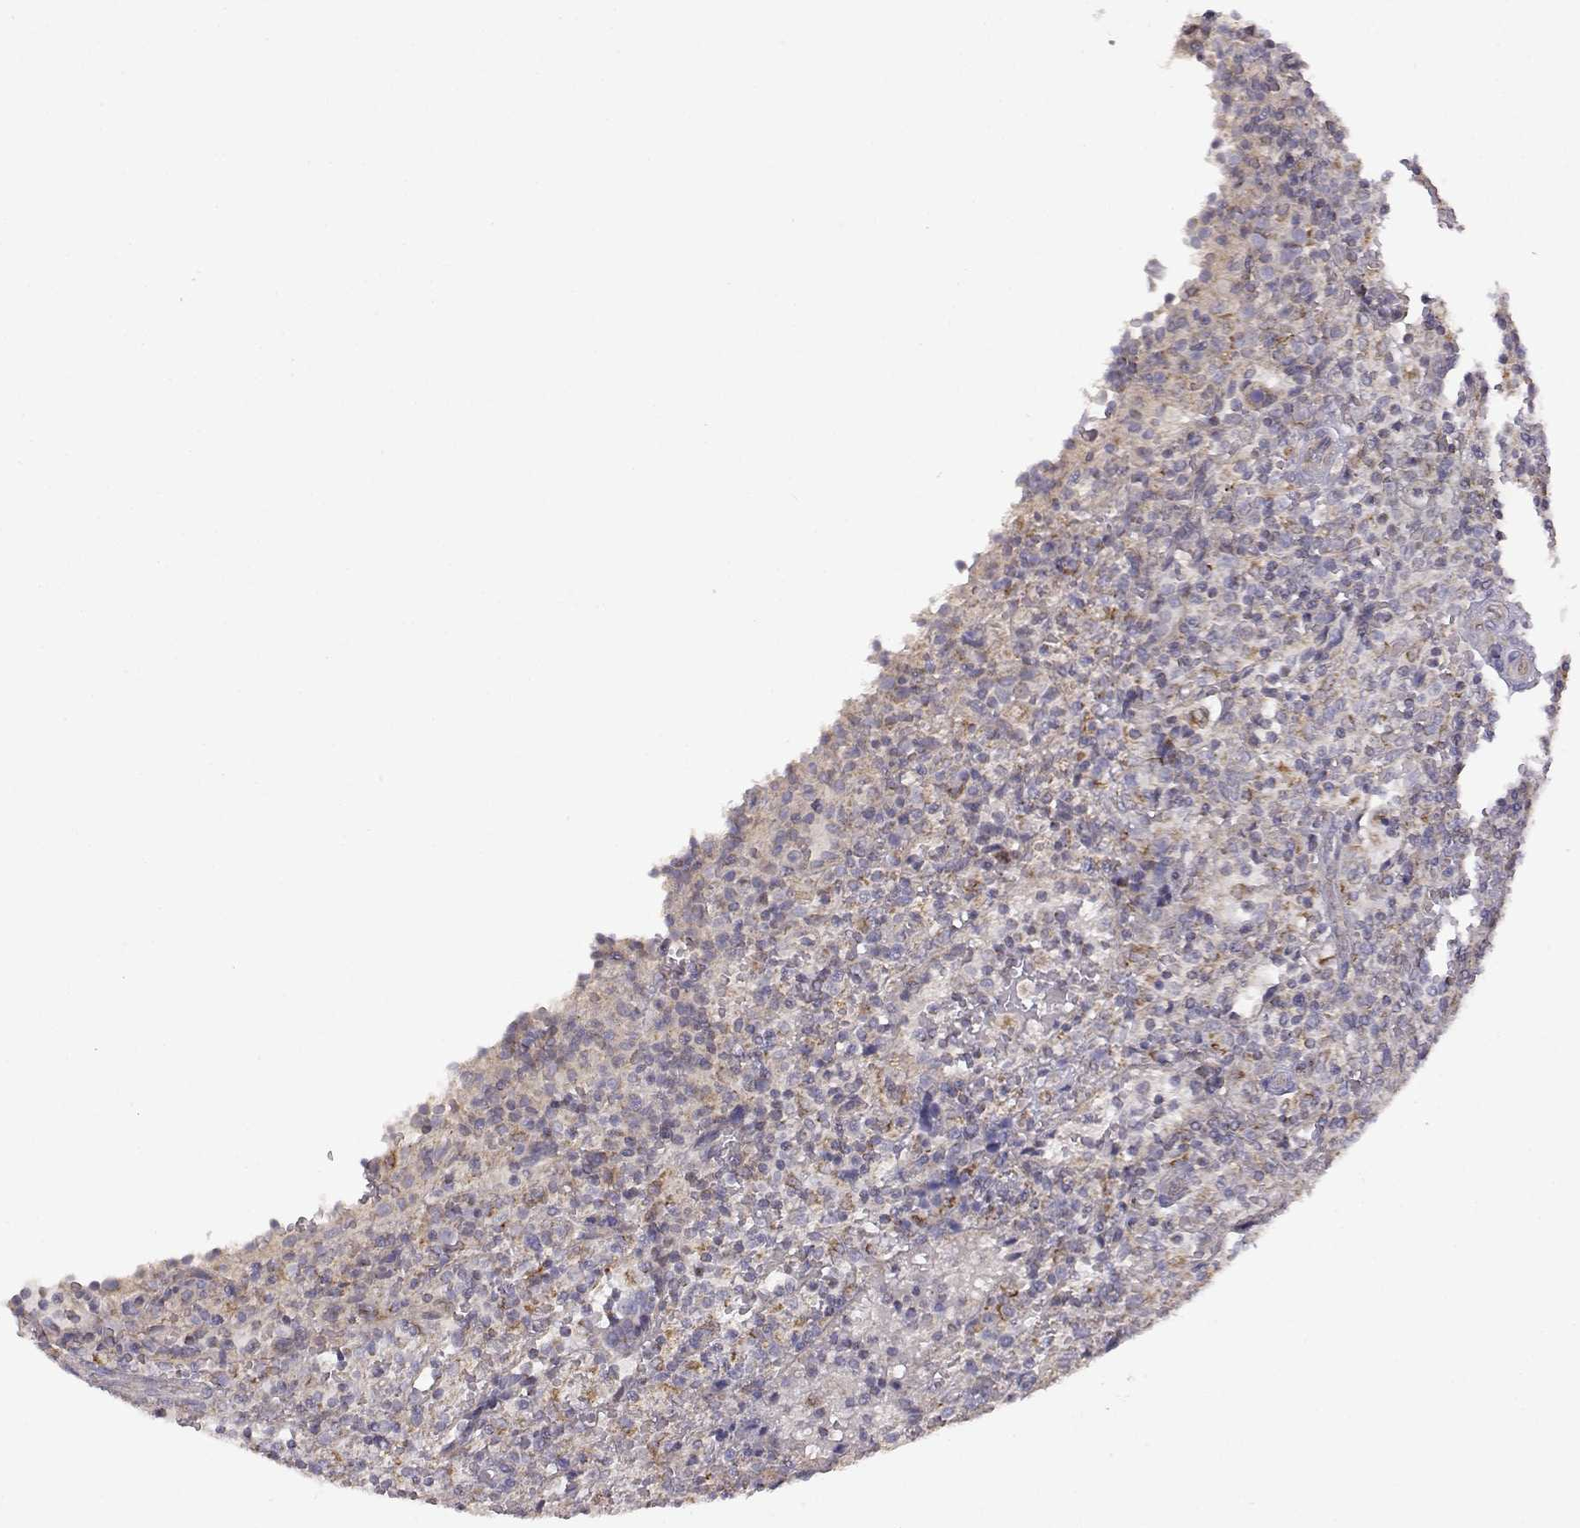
{"staining": {"intensity": "moderate", "quantity": "<25%", "location": "cytoplasmic/membranous"}, "tissue": "lymphoma", "cell_type": "Tumor cells", "image_type": "cancer", "snomed": [{"axis": "morphology", "description": "Malignant lymphoma, non-Hodgkin's type, Low grade"}, {"axis": "topography", "description": "Spleen"}], "caption": "An immunohistochemistry histopathology image of neoplastic tissue is shown. Protein staining in brown shows moderate cytoplasmic/membranous positivity in lymphoma within tumor cells. (brown staining indicates protein expression, while blue staining denotes nuclei).", "gene": "DDC", "patient": {"sex": "male", "age": 62}}